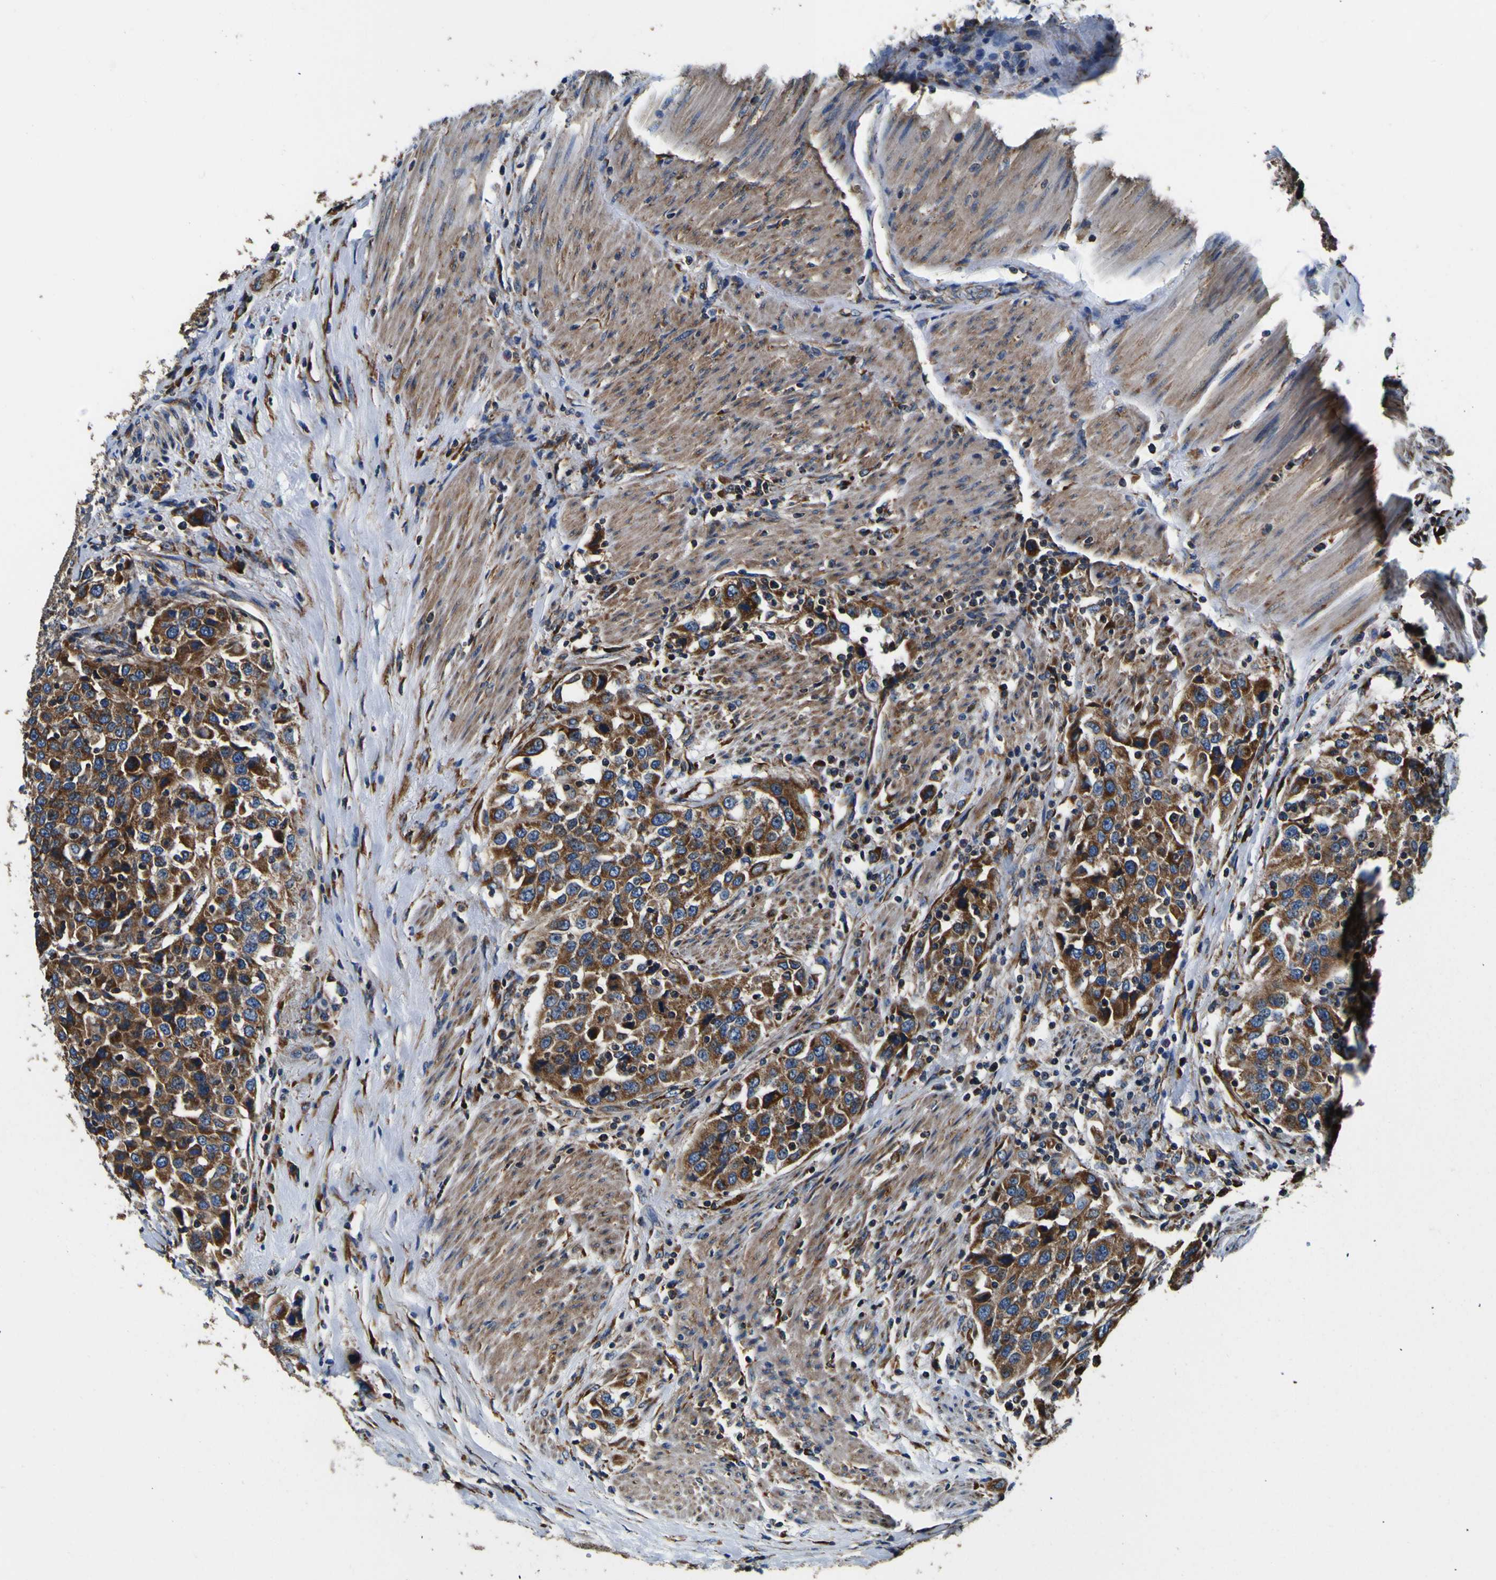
{"staining": {"intensity": "strong", "quantity": ">75%", "location": "cytoplasmic/membranous"}, "tissue": "urothelial cancer", "cell_type": "Tumor cells", "image_type": "cancer", "snomed": [{"axis": "morphology", "description": "Urothelial carcinoma, High grade"}, {"axis": "topography", "description": "Urinary bladder"}], "caption": "About >75% of tumor cells in urothelial cancer show strong cytoplasmic/membranous protein staining as visualized by brown immunohistochemical staining.", "gene": "INPP5A", "patient": {"sex": "female", "age": 80}}